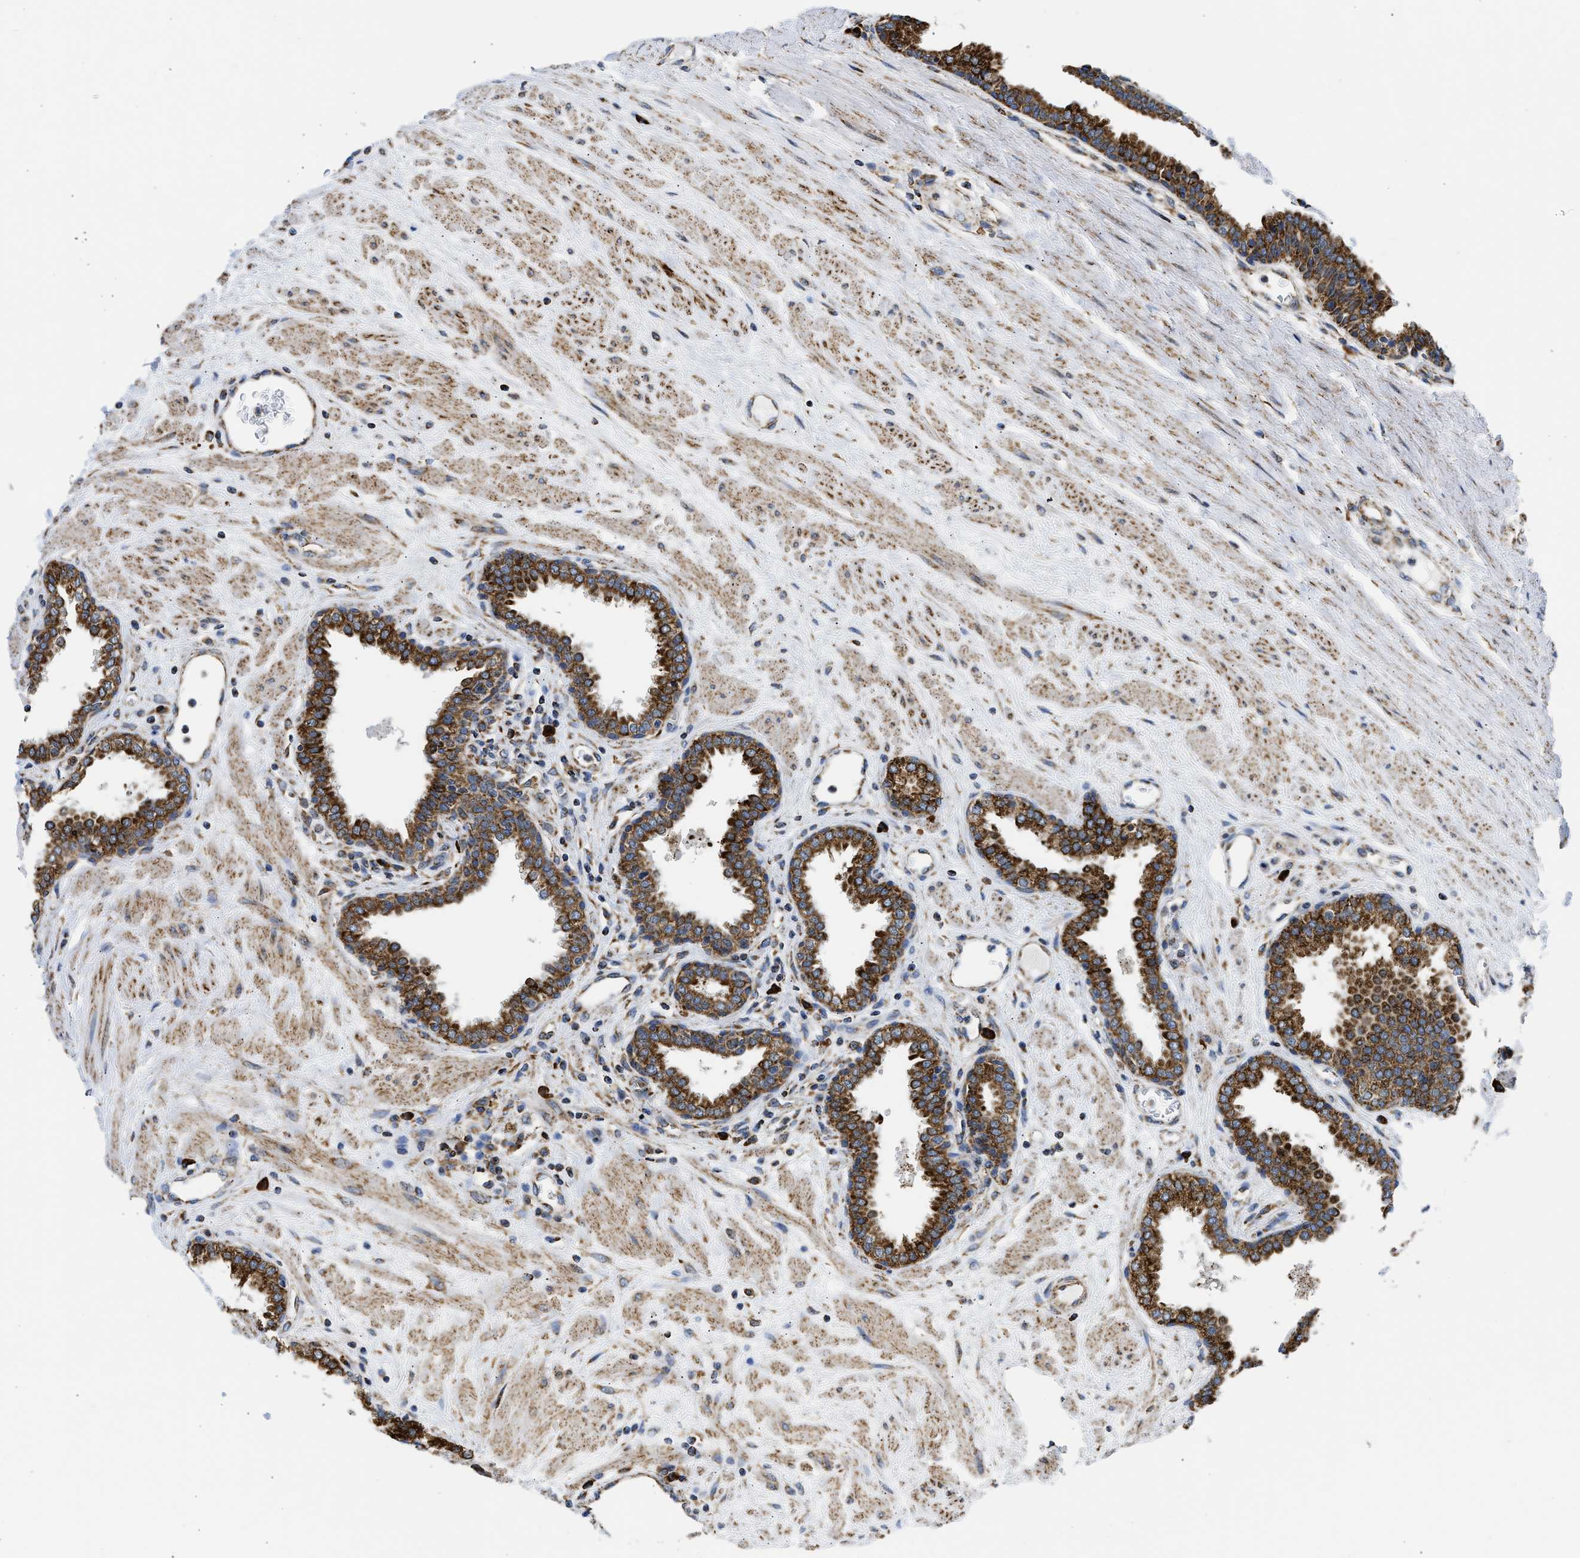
{"staining": {"intensity": "strong", "quantity": ">75%", "location": "cytoplasmic/membranous"}, "tissue": "prostate", "cell_type": "Glandular cells", "image_type": "normal", "snomed": [{"axis": "morphology", "description": "Normal tissue, NOS"}, {"axis": "topography", "description": "Prostate"}], "caption": "High-power microscopy captured an IHC photomicrograph of unremarkable prostate, revealing strong cytoplasmic/membranous positivity in approximately >75% of glandular cells. (DAB IHC with brightfield microscopy, high magnification).", "gene": "CYCS", "patient": {"sex": "male", "age": 51}}